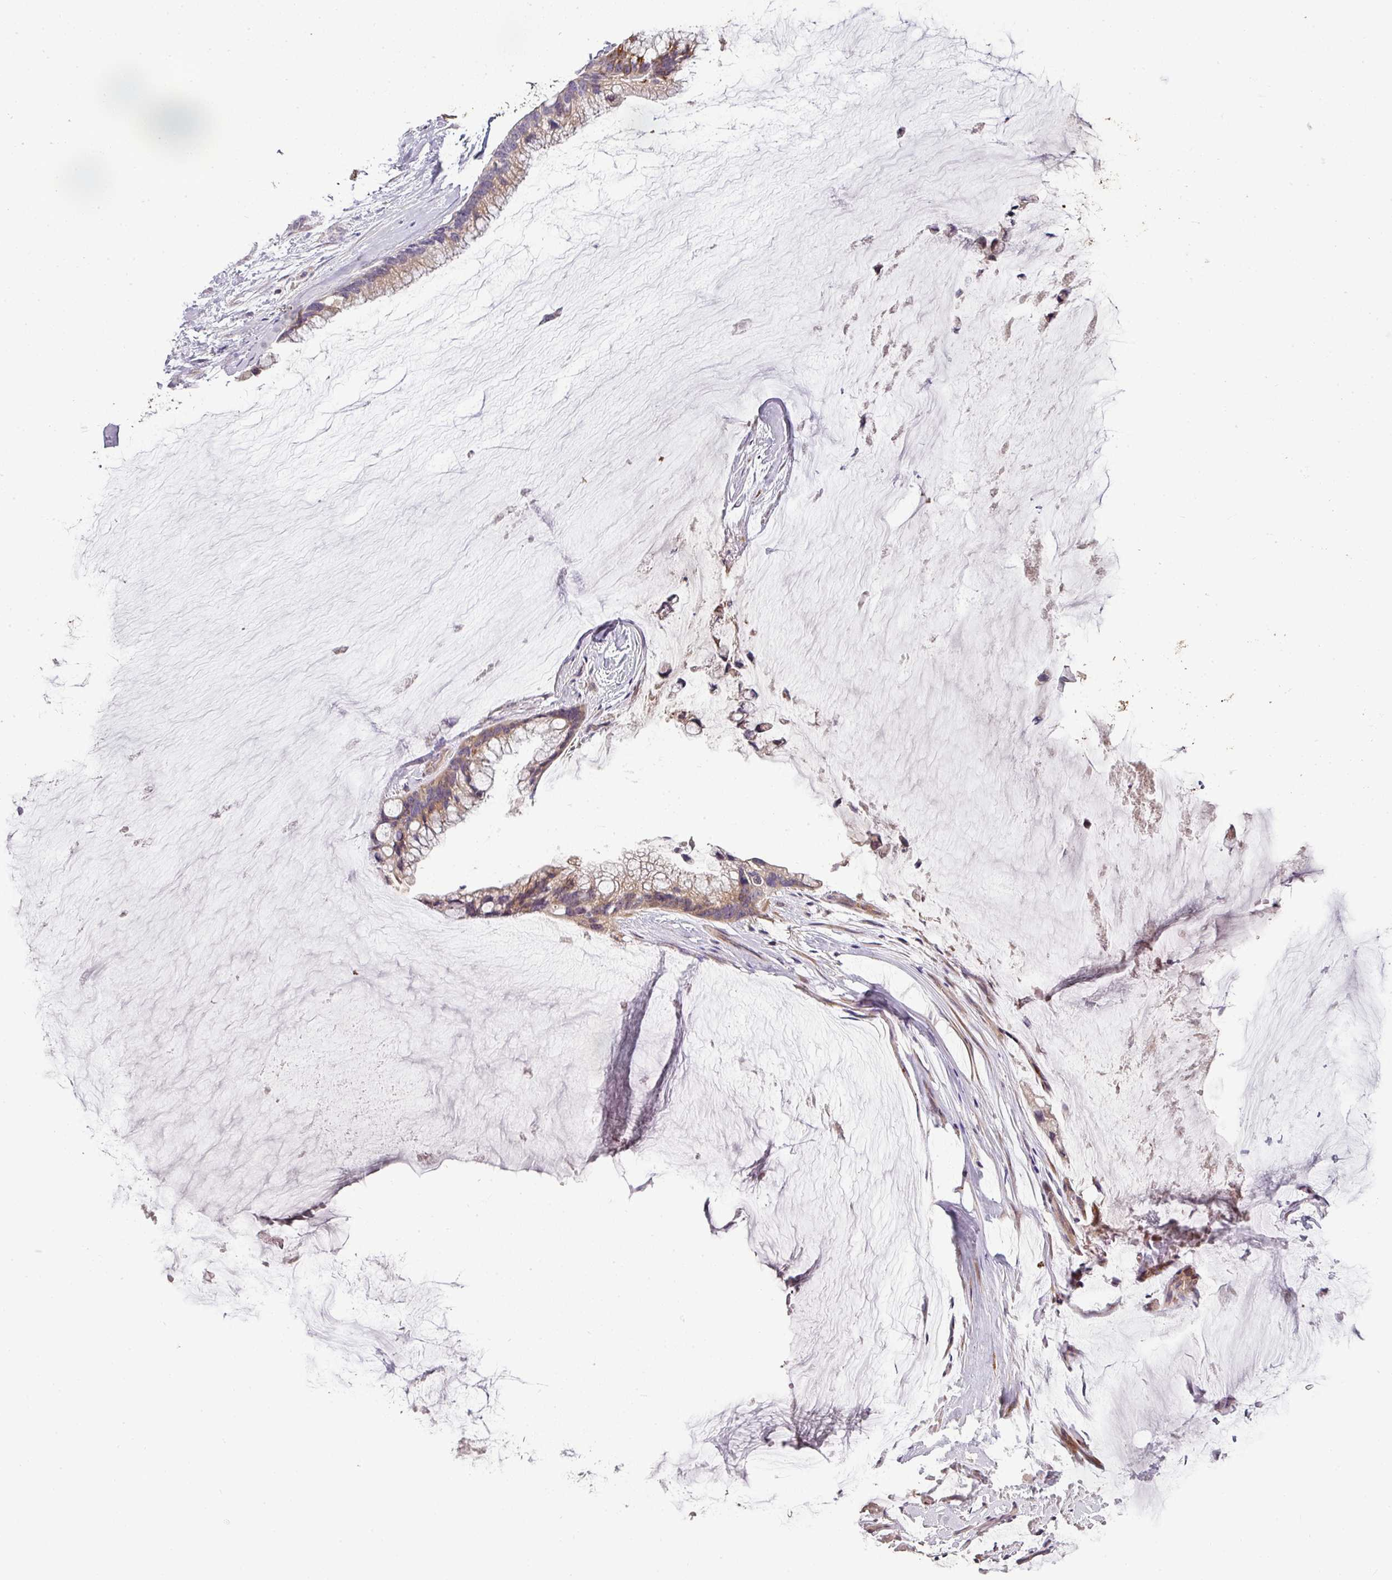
{"staining": {"intensity": "moderate", "quantity": ">75%", "location": "cytoplasmic/membranous"}, "tissue": "ovarian cancer", "cell_type": "Tumor cells", "image_type": "cancer", "snomed": [{"axis": "morphology", "description": "Cystadenocarcinoma, mucinous, NOS"}, {"axis": "topography", "description": "Ovary"}], "caption": "Protein staining shows moderate cytoplasmic/membranous staining in approximately >75% of tumor cells in ovarian cancer (mucinous cystadenocarcinoma).", "gene": "SPCS3", "patient": {"sex": "female", "age": 39}}